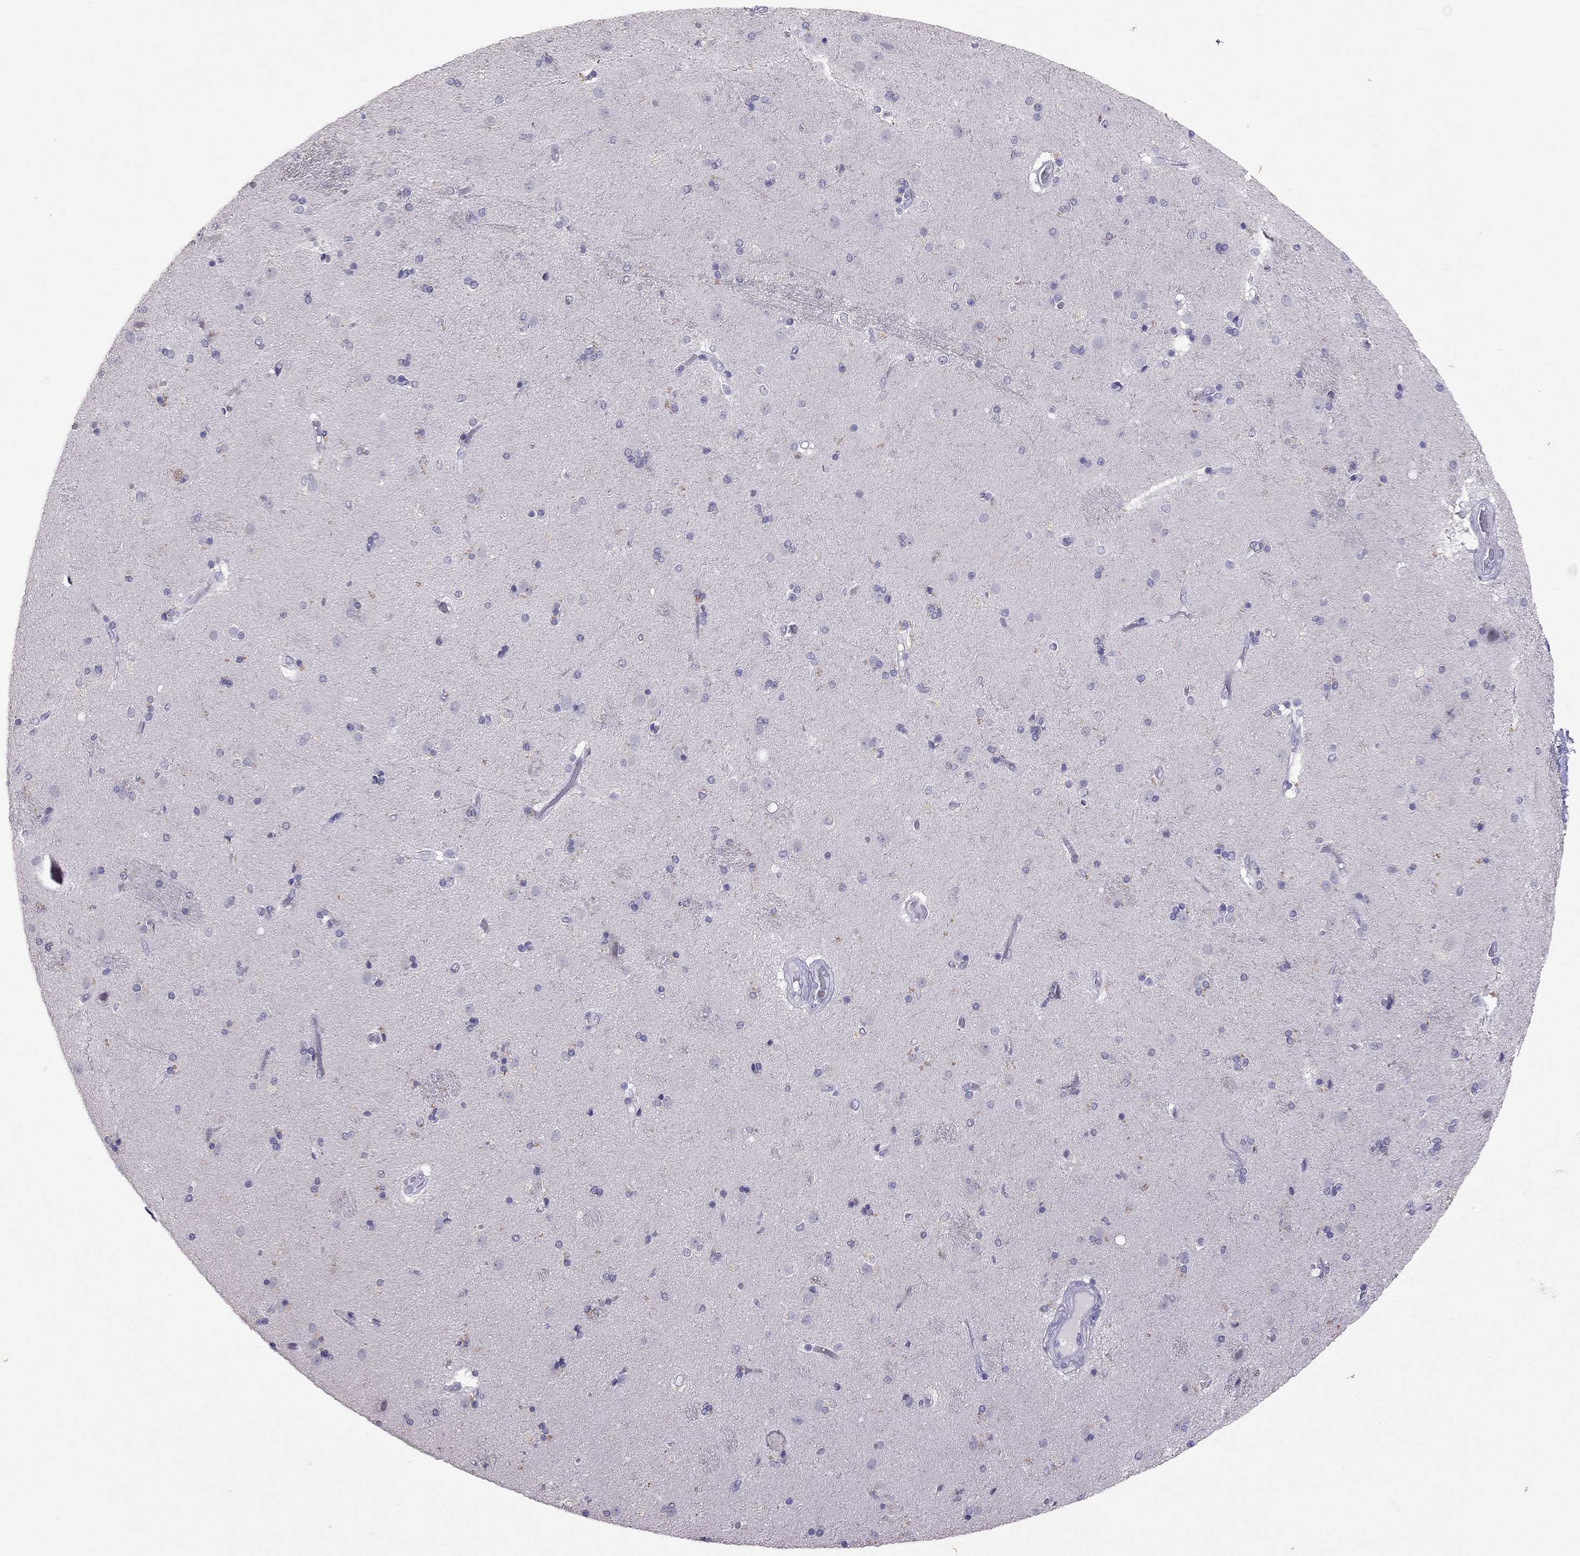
{"staining": {"intensity": "negative", "quantity": "none", "location": "none"}, "tissue": "caudate", "cell_type": "Glial cells", "image_type": "normal", "snomed": [{"axis": "morphology", "description": "Normal tissue, NOS"}, {"axis": "topography", "description": "Lateral ventricle wall"}], "caption": "Normal caudate was stained to show a protein in brown. There is no significant staining in glial cells. (DAB (3,3'-diaminobenzidine) immunohistochemistry, high magnification).", "gene": "PSMB11", "patient": {"sex": "male", "age": 54}}